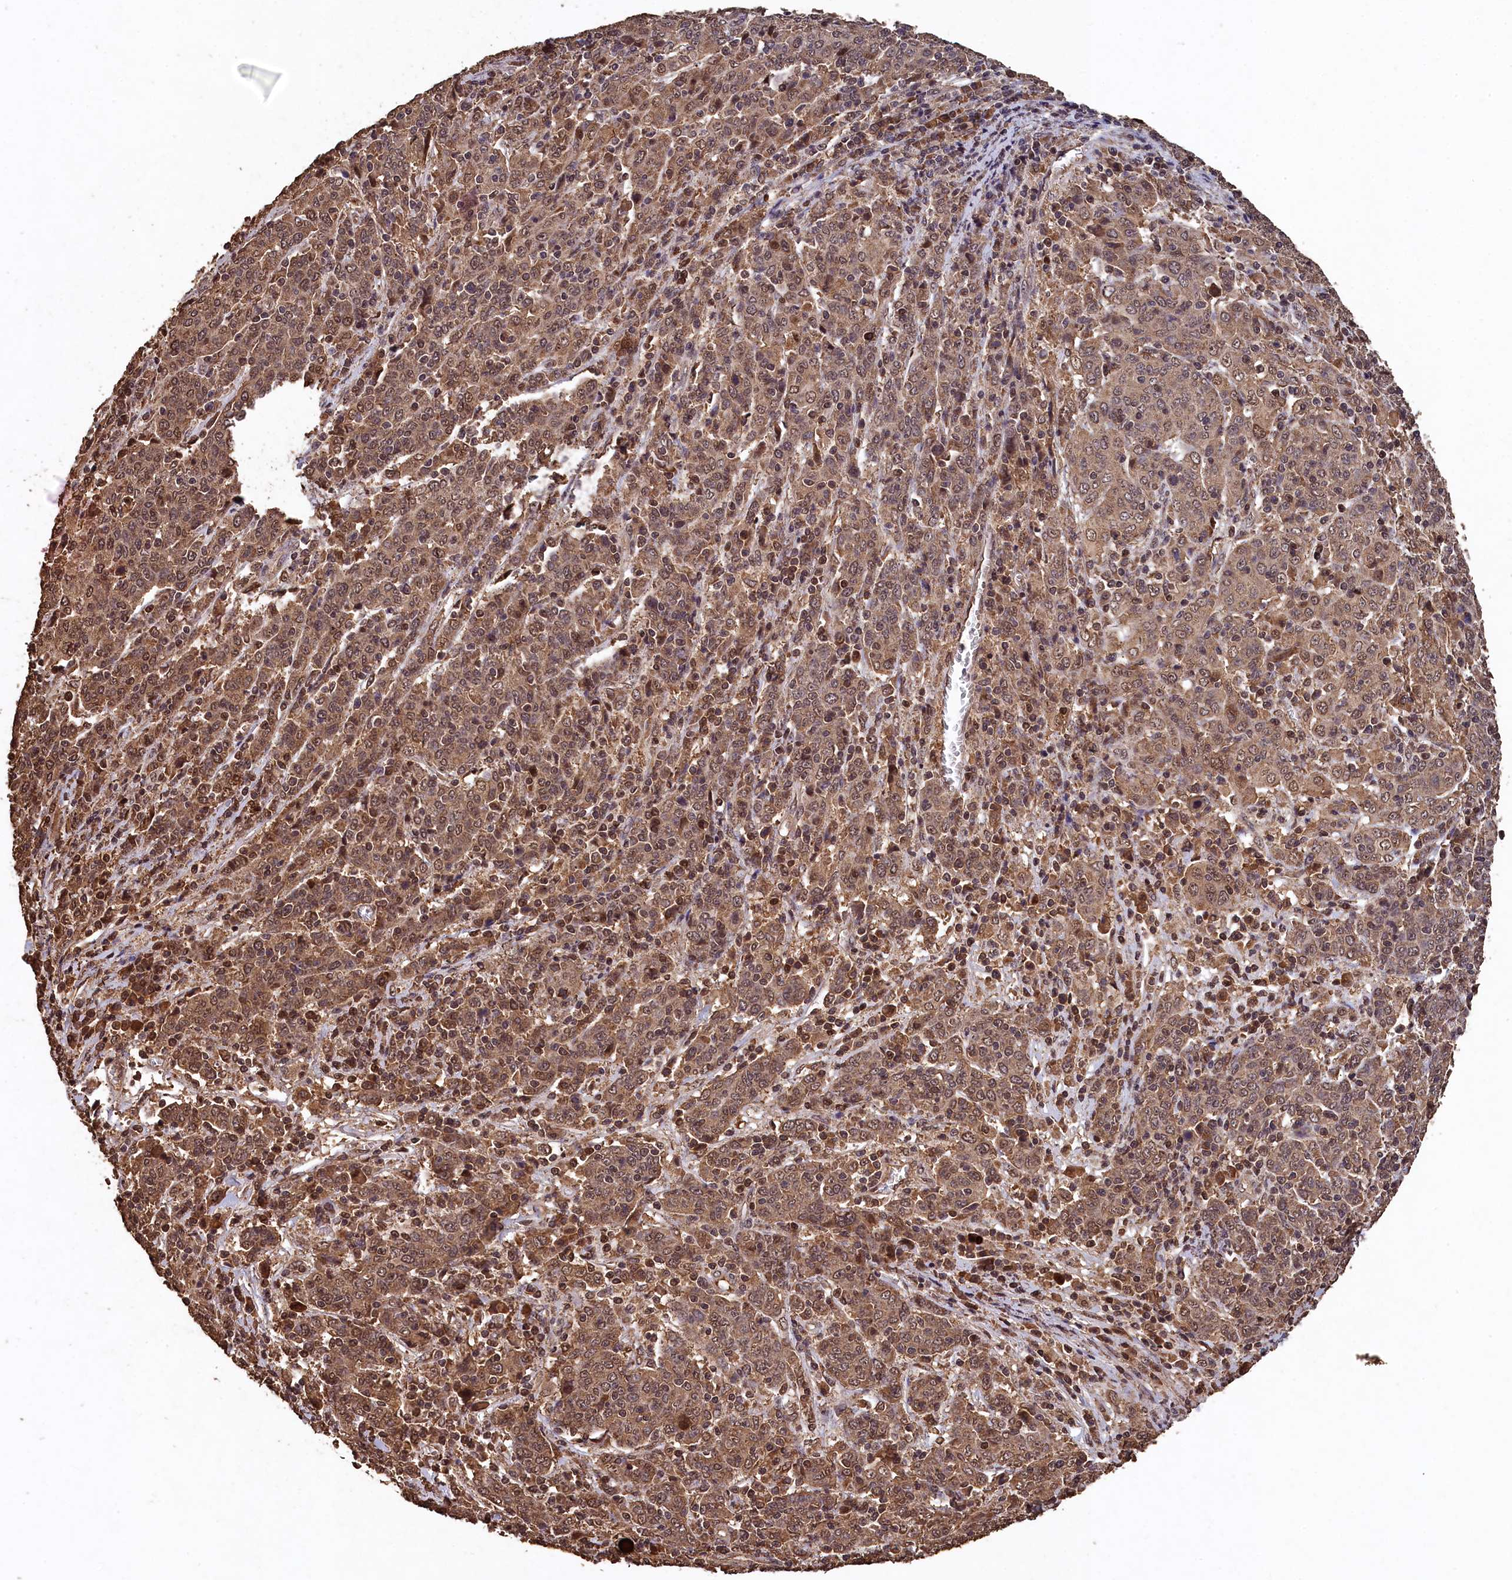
{"staining": {"intensity": "moderate", "quantity": ">75%", "location": "cytoplasmic/membranous,nuclear"}, "tissue": "cervical cancer", "cell_type": "Tumor cells", "image_type": "cancer", "snomed": [{"axis": "morphology", "description": "Squamous cell carcinoma, NOS"}, {"axis": "topography", "description": "Cervix"}], "caption": "About >75% of tumor cells in squamous cell carcinoma (cervical) demonstrate moderate cytoplasmic/membranous and nuclear protein positivity as visualized by brown immunohistochemical staining.", "gene": "CEP57L1", "patient": {"sex": "female", "age": 67}}